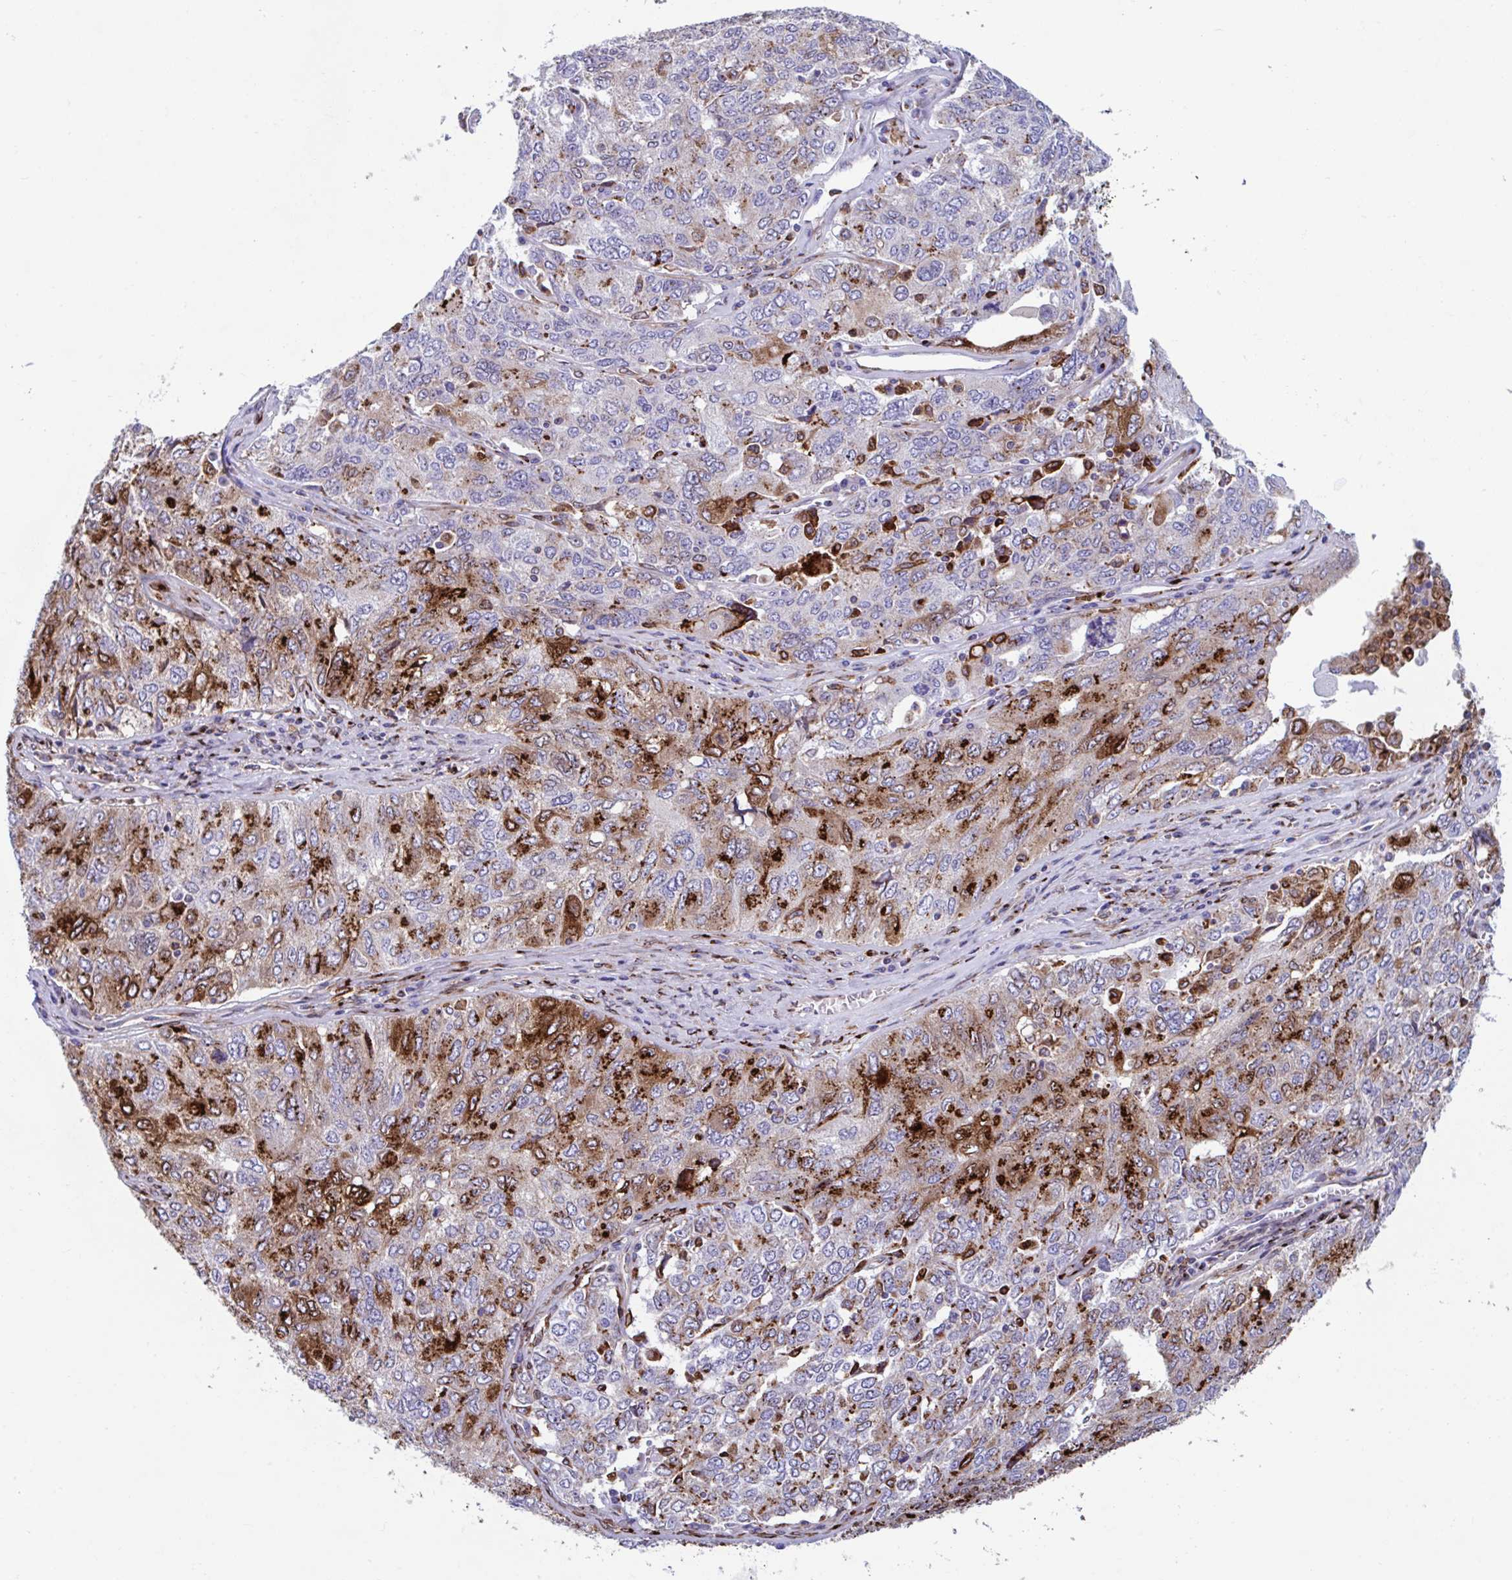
{"staining": {"intensity": "strong", "quantity": "25%-75%", "location": "cytoplasmic/membranous"}, "tissue": "ovarian cancer", "cell_type": "Tumor cells", "image_type": "cancer", "snomed": [{"axis": "morphology", "description": "Carcinoma, endometroid"}, {"axis": "topography", "description": "Ovary"}], "caption": "Strong cytoplasmic/membranous staining is present in approximately 25%-75% of tumor cells in ovarian cancer.", "gene": "RFK", "patient": {"sex": "female", "age": 62}}